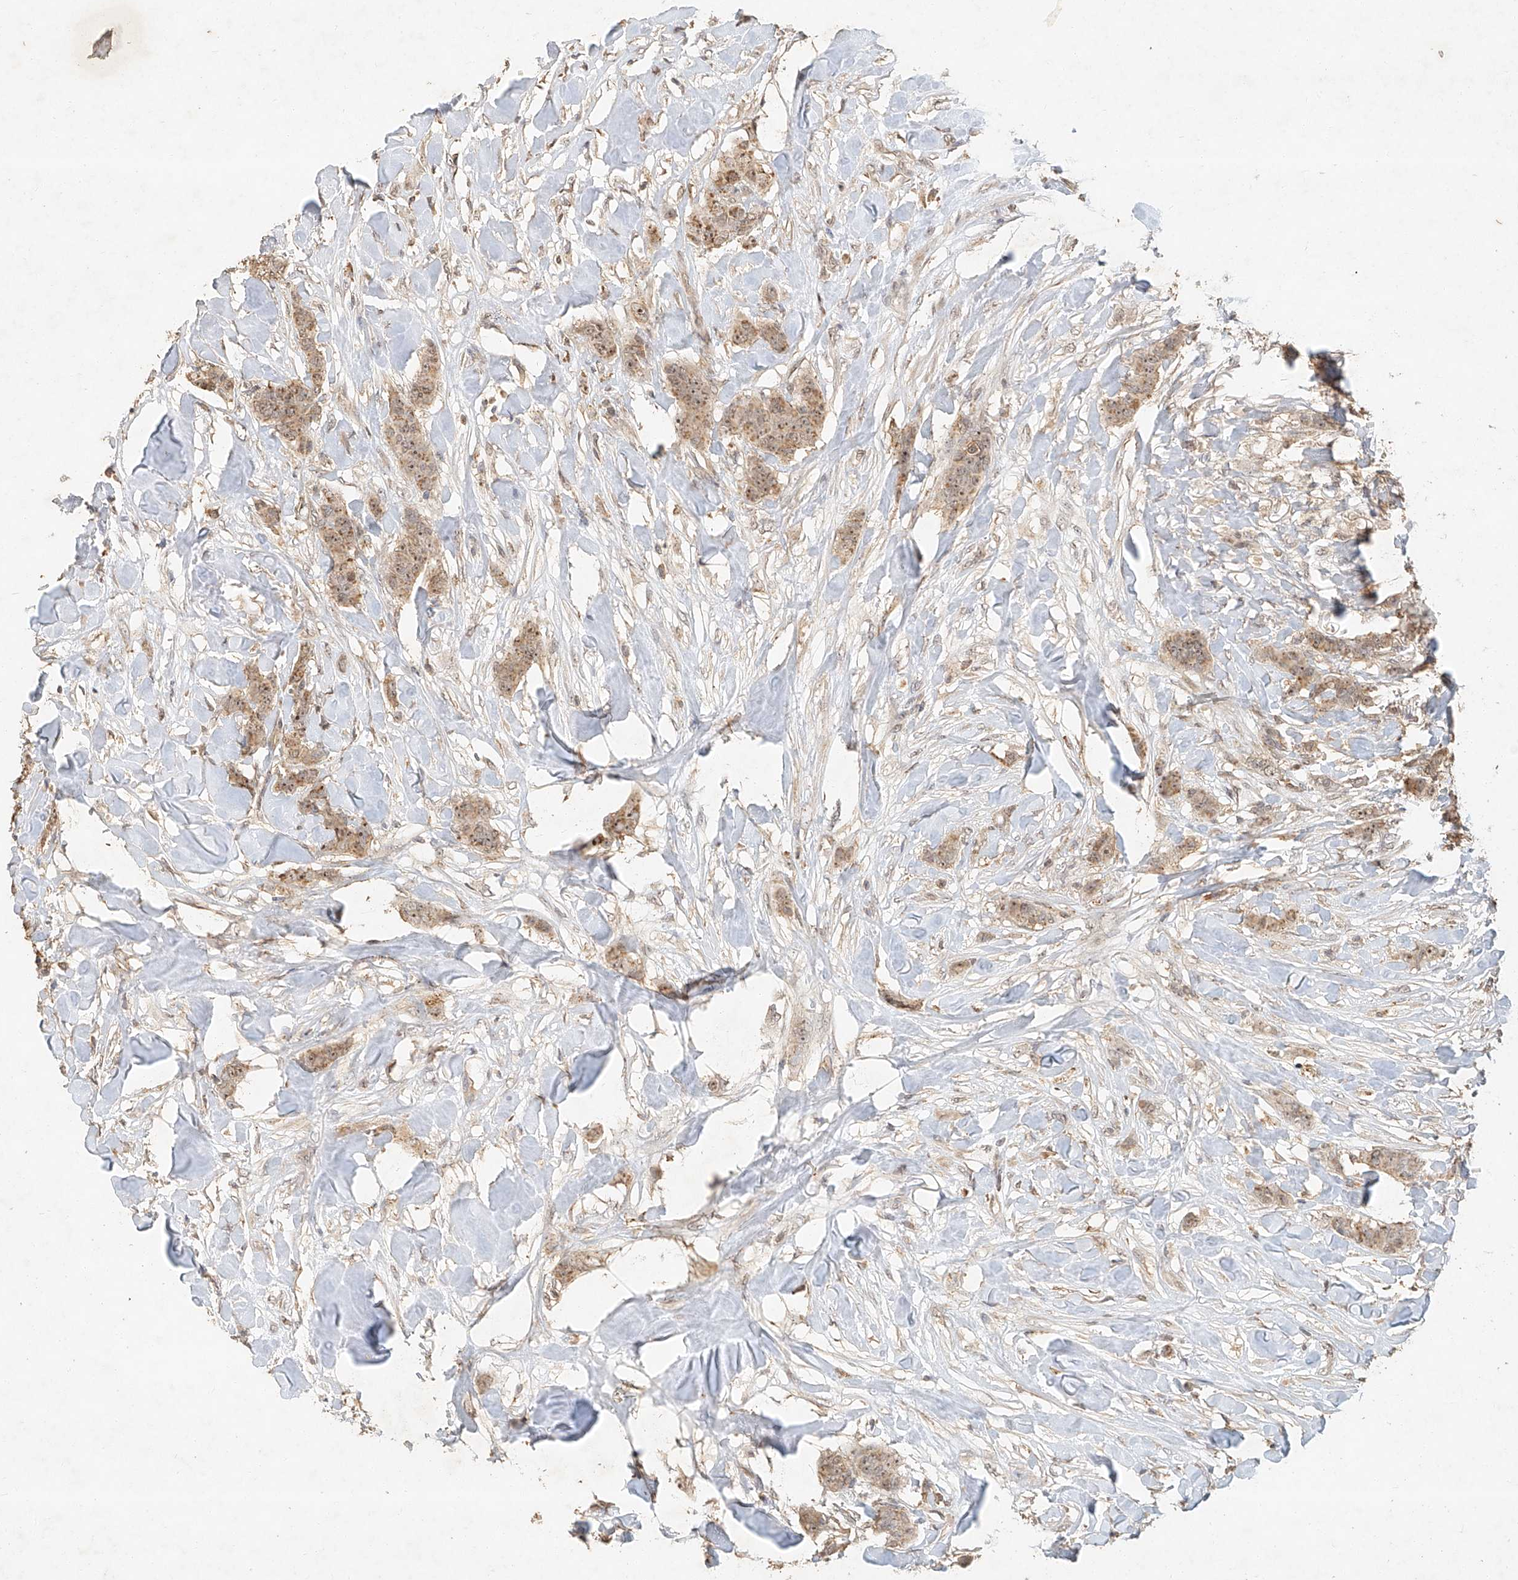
{"staining": {"intensity": "moderate", "quantity": ">75%", "location": "cytoplasmic/membranous,nuclear"}, "tissue": "breast cancer", "cell_type": "Tumor cells", "image_type": "cancer", "snomed": [{"axis": "morphology", "description": "Duct carcinoma"}, {"axis": "topography", "description": "Breast"}], "caption": "Protein expression by immunohistochemistry (IHC) demonstrates moderate cytoplasmic/membranous and nuclear staining in approximately >75% of tumor cells in breast cancer. (DAB (3,3'-diaminobenzidine) IHC, brown staining for protein, blue staining for nuclei).", "gene": "CXorf58", "patient": {"sex": "female", "age": 40}}